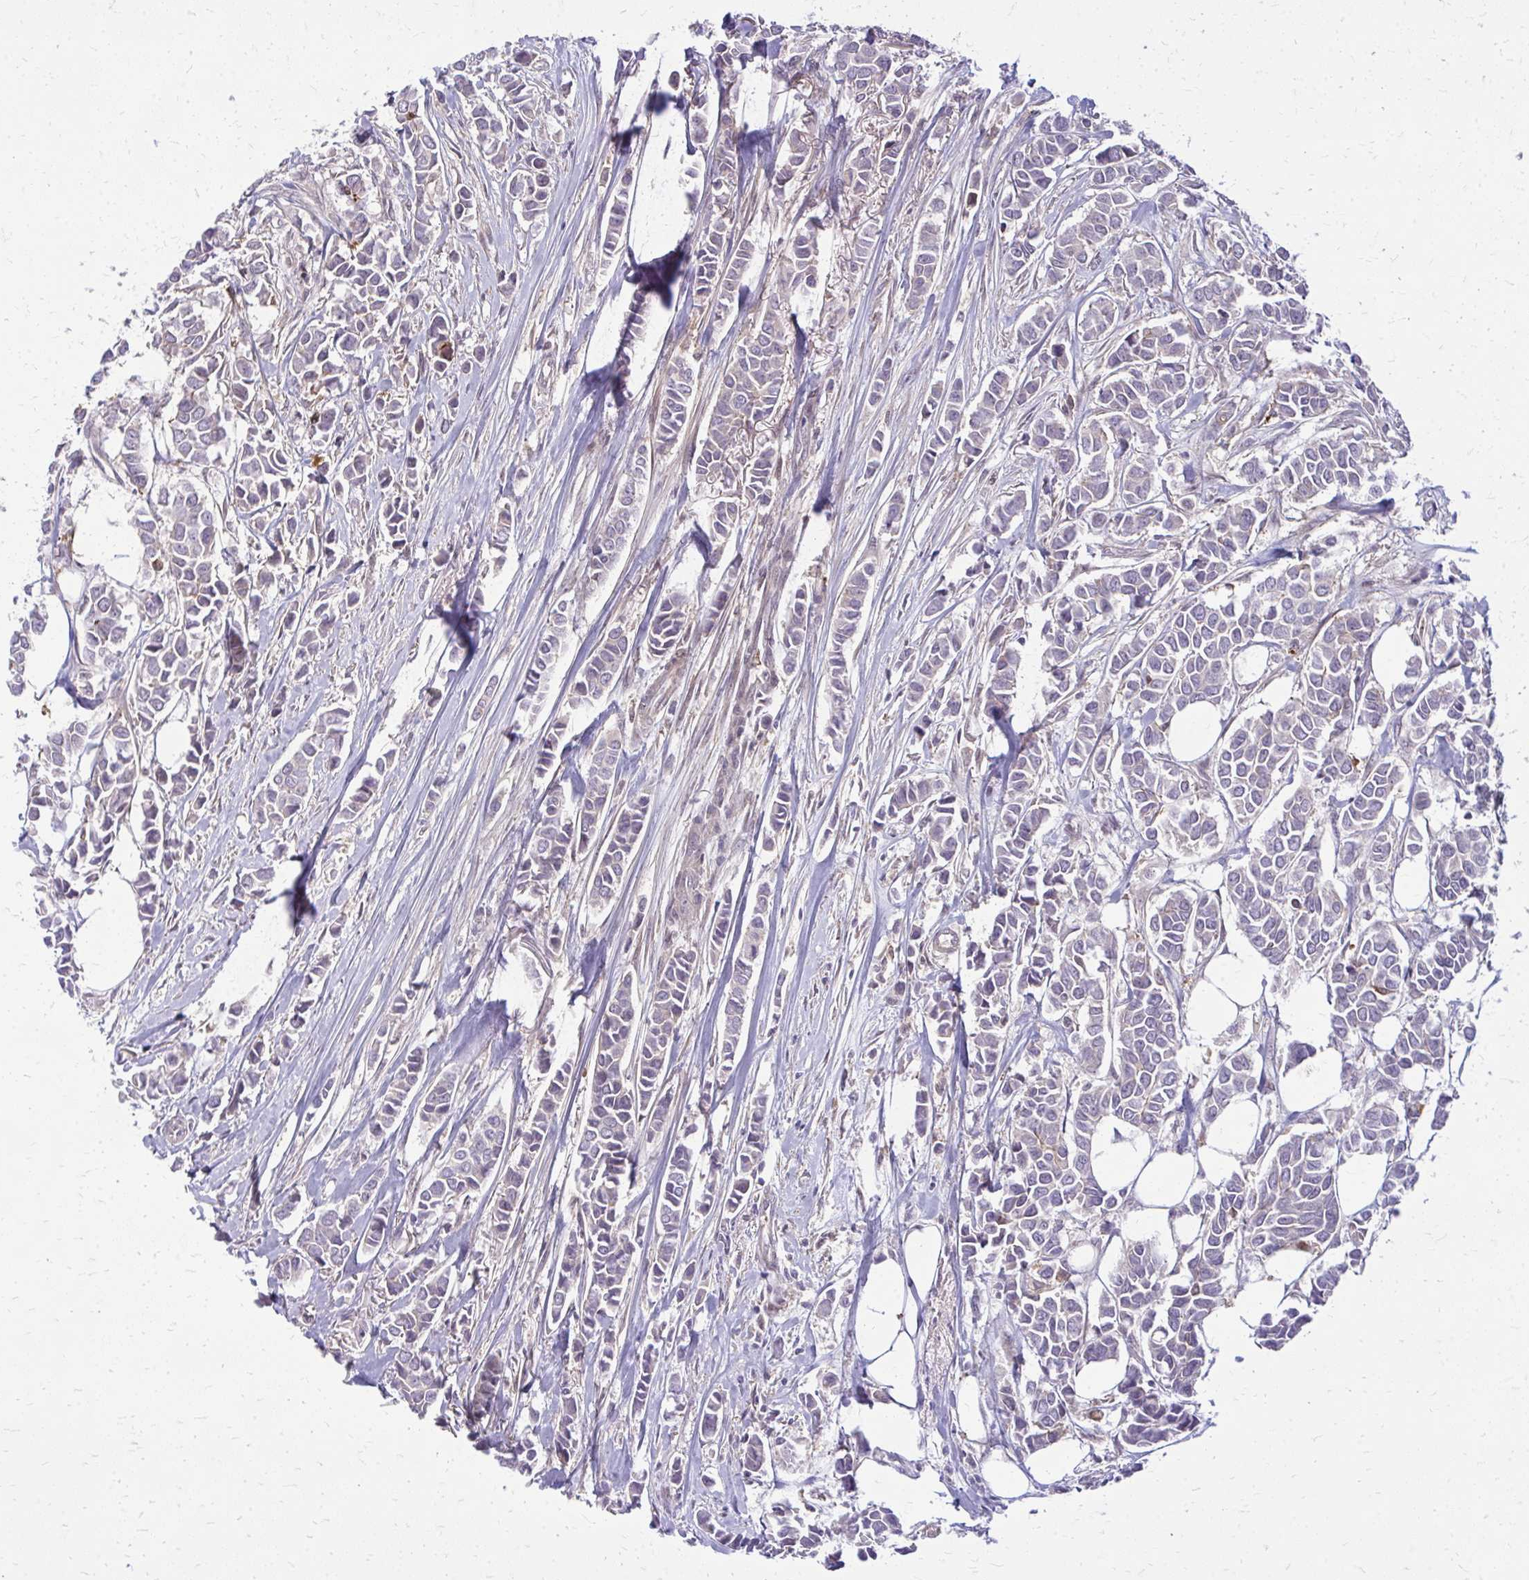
{"staining": {"intensity": "negative", "quantity": "none", "location": "none"}, "tissue": "breast cancer", "cell_type": "Tumor cells", "image_type": "cancer", "snomed": [{"axis": "morphology", "description": "Duct carcinoma"}, {"axis": "topography", "description": "Breast"}], "caption": "Breast cancer stained for a protein using immunohistochemistry reveals no expression tumor cells.", "gene": "OXNAD1", "patient": {"sex": "female", "age": 84}}